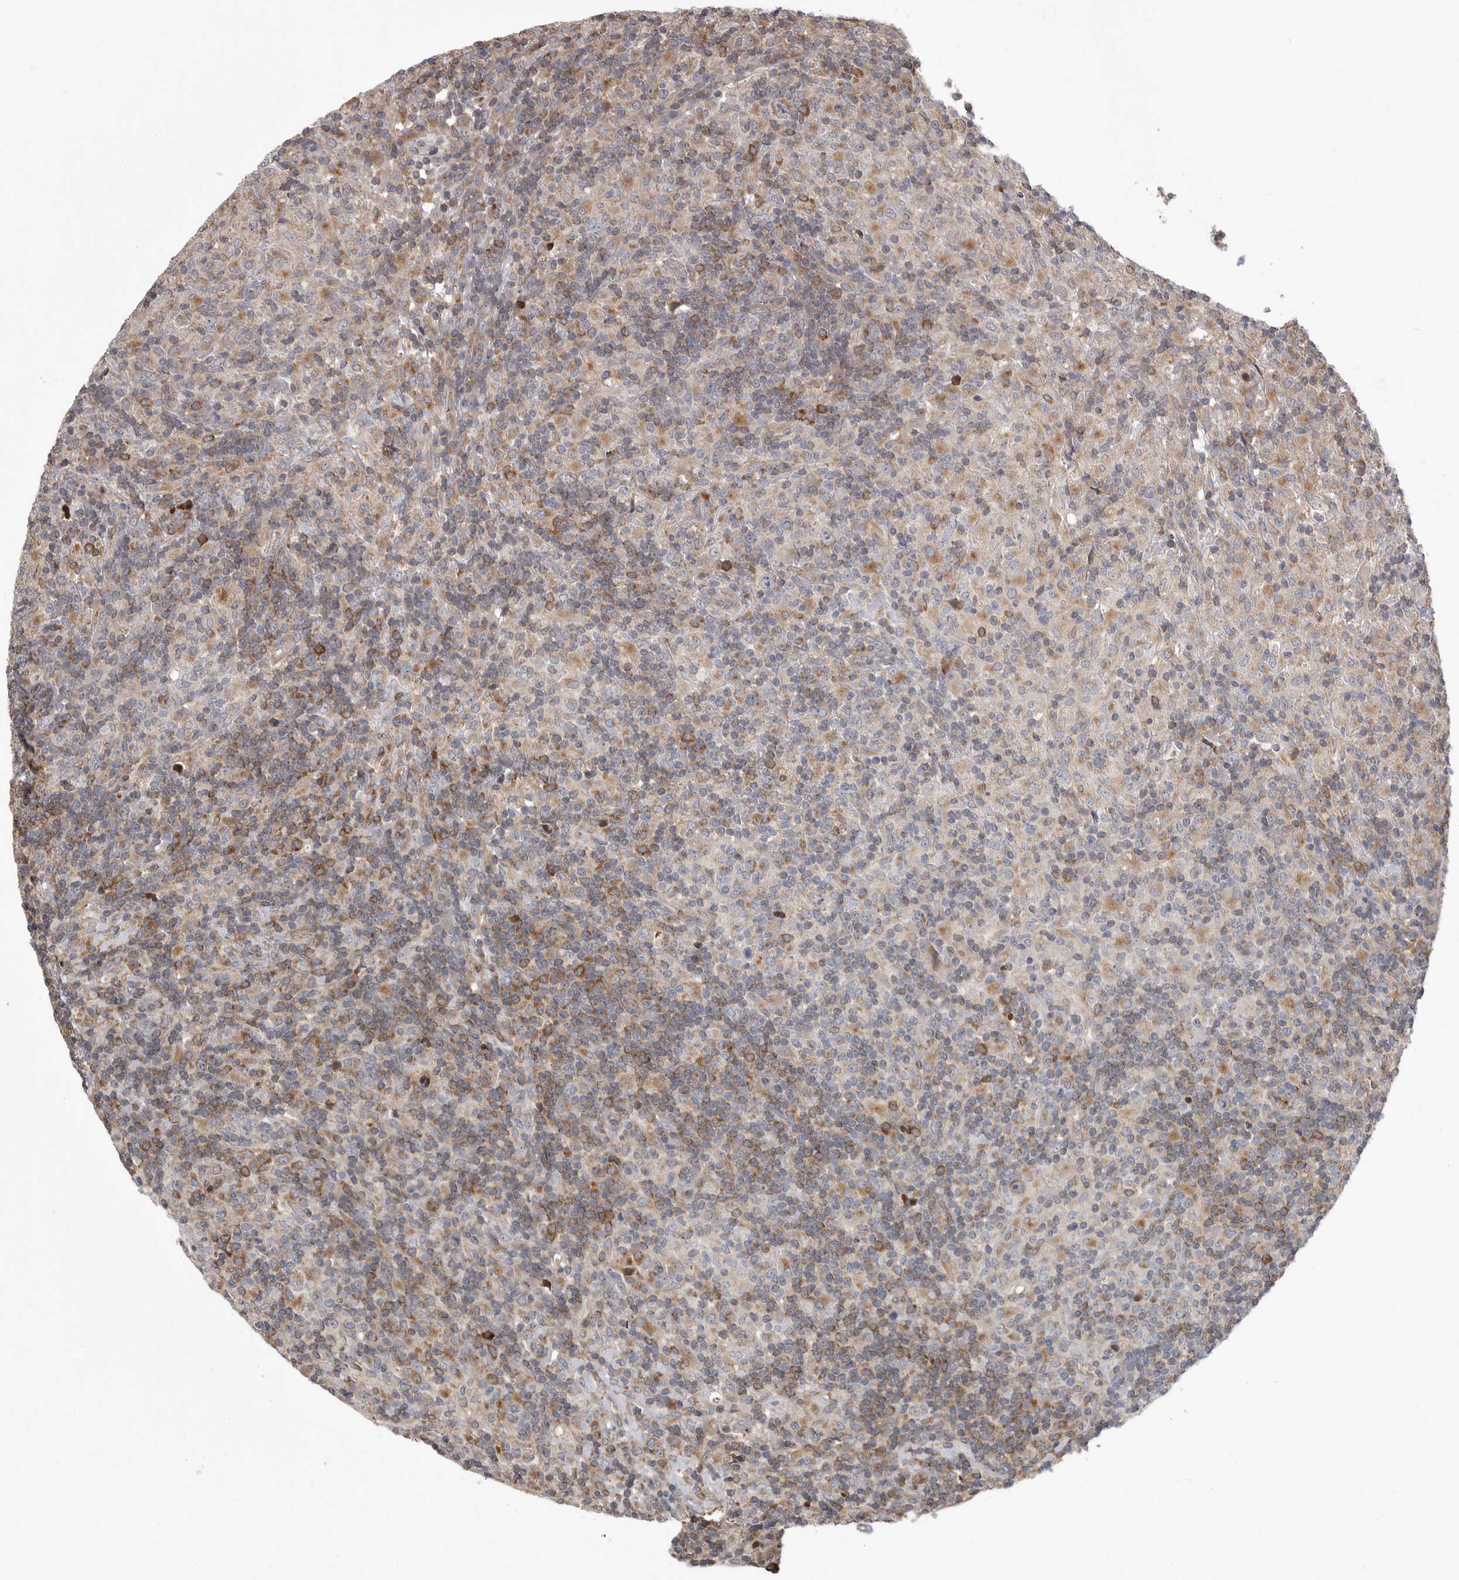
{"staining": {"intensity": "moderate", "quantity": ">75%", "location": "cytoplasmic/membranous"}, "tissue": "lymphoma", "cell_type": "Tumor cells", "image_type": "cancer", "snomed": [{"axis": "morphology", "description": "Hodgkin's disease, NOS"}, {"axis": "topography", "description": "Lymph node"}], "caption": "Immunohistochemistry (IHC) staining of lymphoma, which reveals medium levels of moderate cytoplasmic/membranous staining in approximately >75% of tumor cells indicating moderate cytoplasmic/membranous protein positivity. The staining was performed using DAB (brown) for protein detection and nuclei were counterstained in hematoxylin (blue).", "gene": "OXR1", "patient": {"sex": "male", "age": 70}}